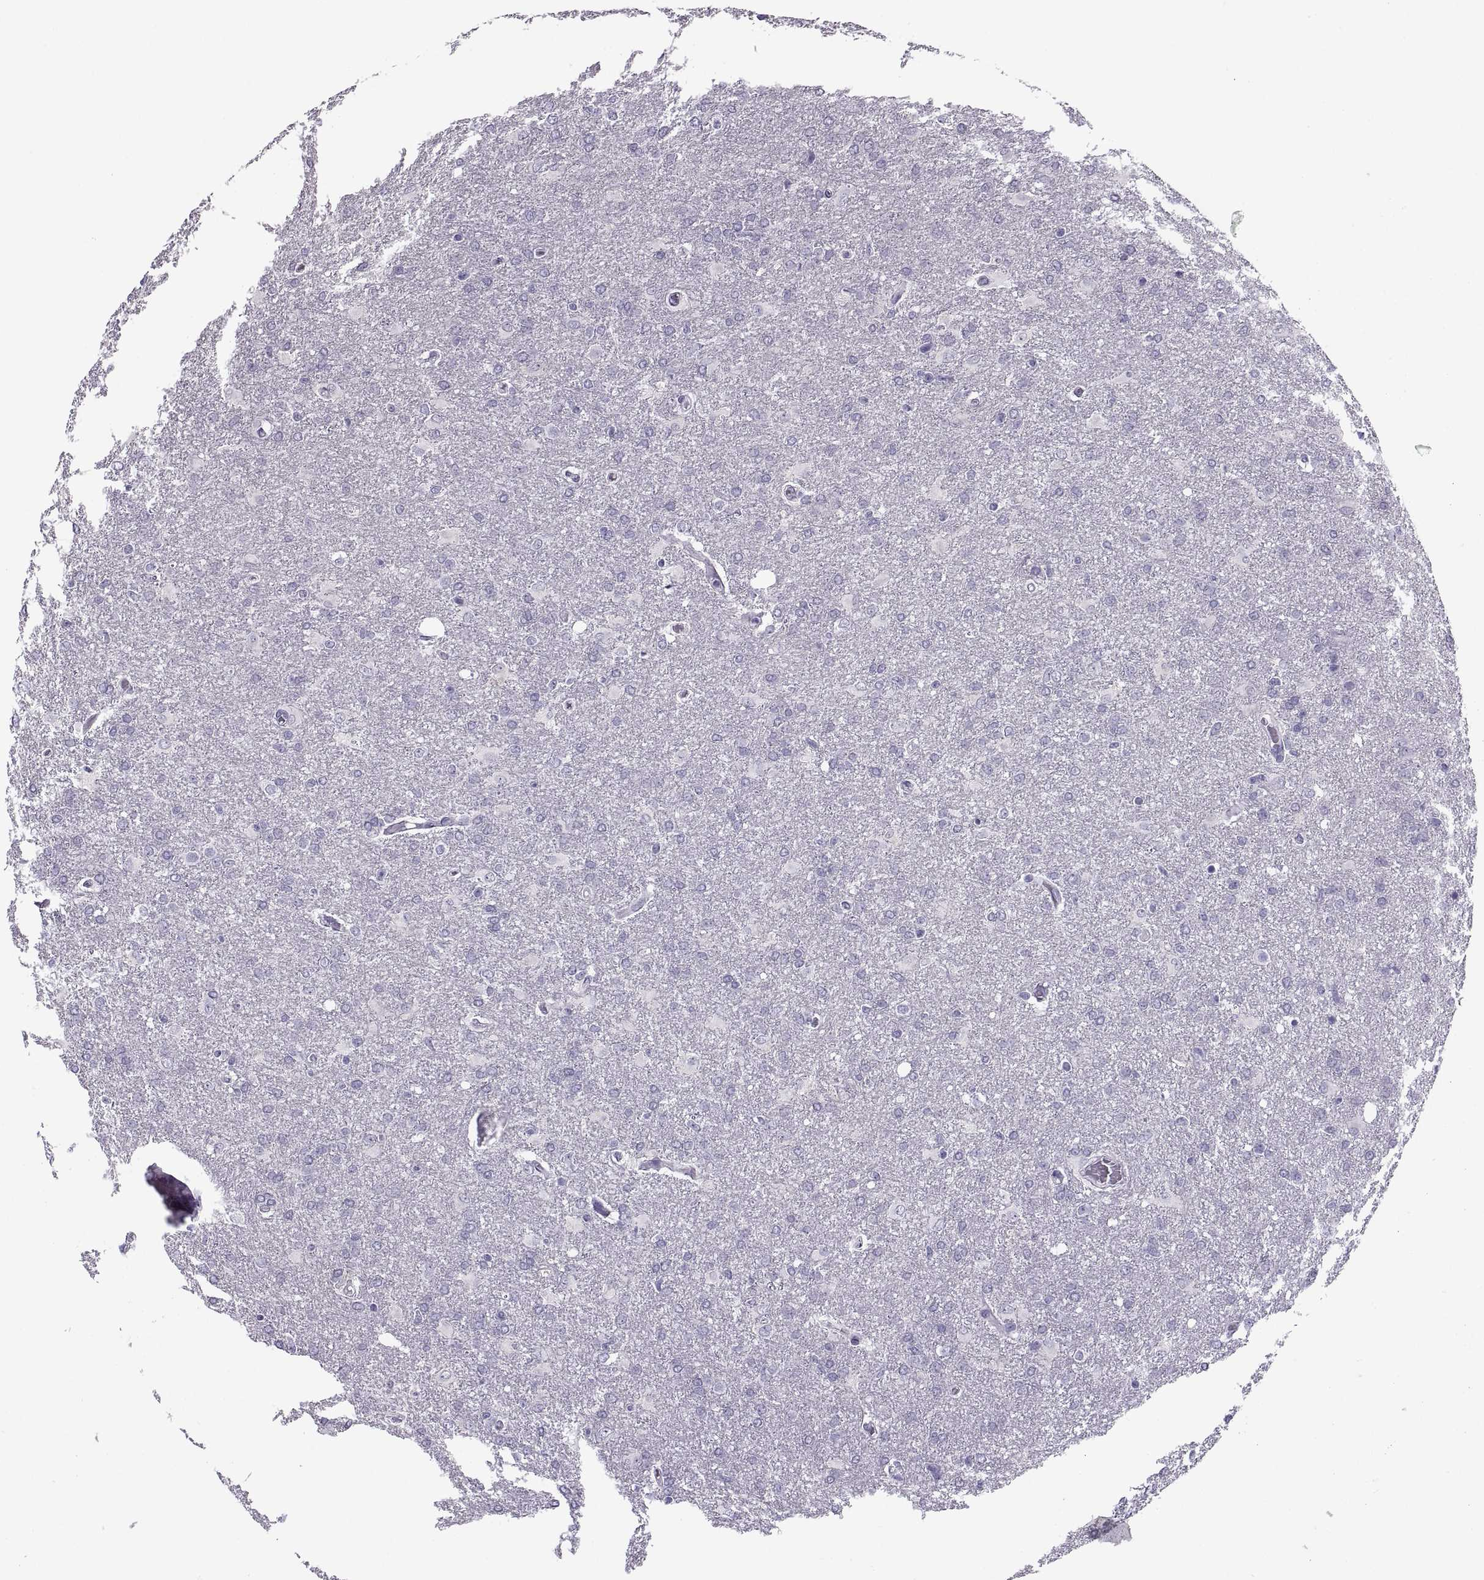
{"staining": {"intensity": "negative", "quantity": "none", "location": "none"}, "tissue": "glioma", "cell_type": "Tumor cells", "image_type": "cancer", "snomed": [{"axis": "morphology", "description": "Glioma, malignant, High grade"}, {"axis": "topography", "description": "Brain"}], "caption": "A high-resolution photomicrograph shows immunohistochemistry (IHC) staining of glioma, which exhibits no significant expression in tumor cells.", "gene": "RLBP1", "patient": {"sex": "male", "age": 68}}